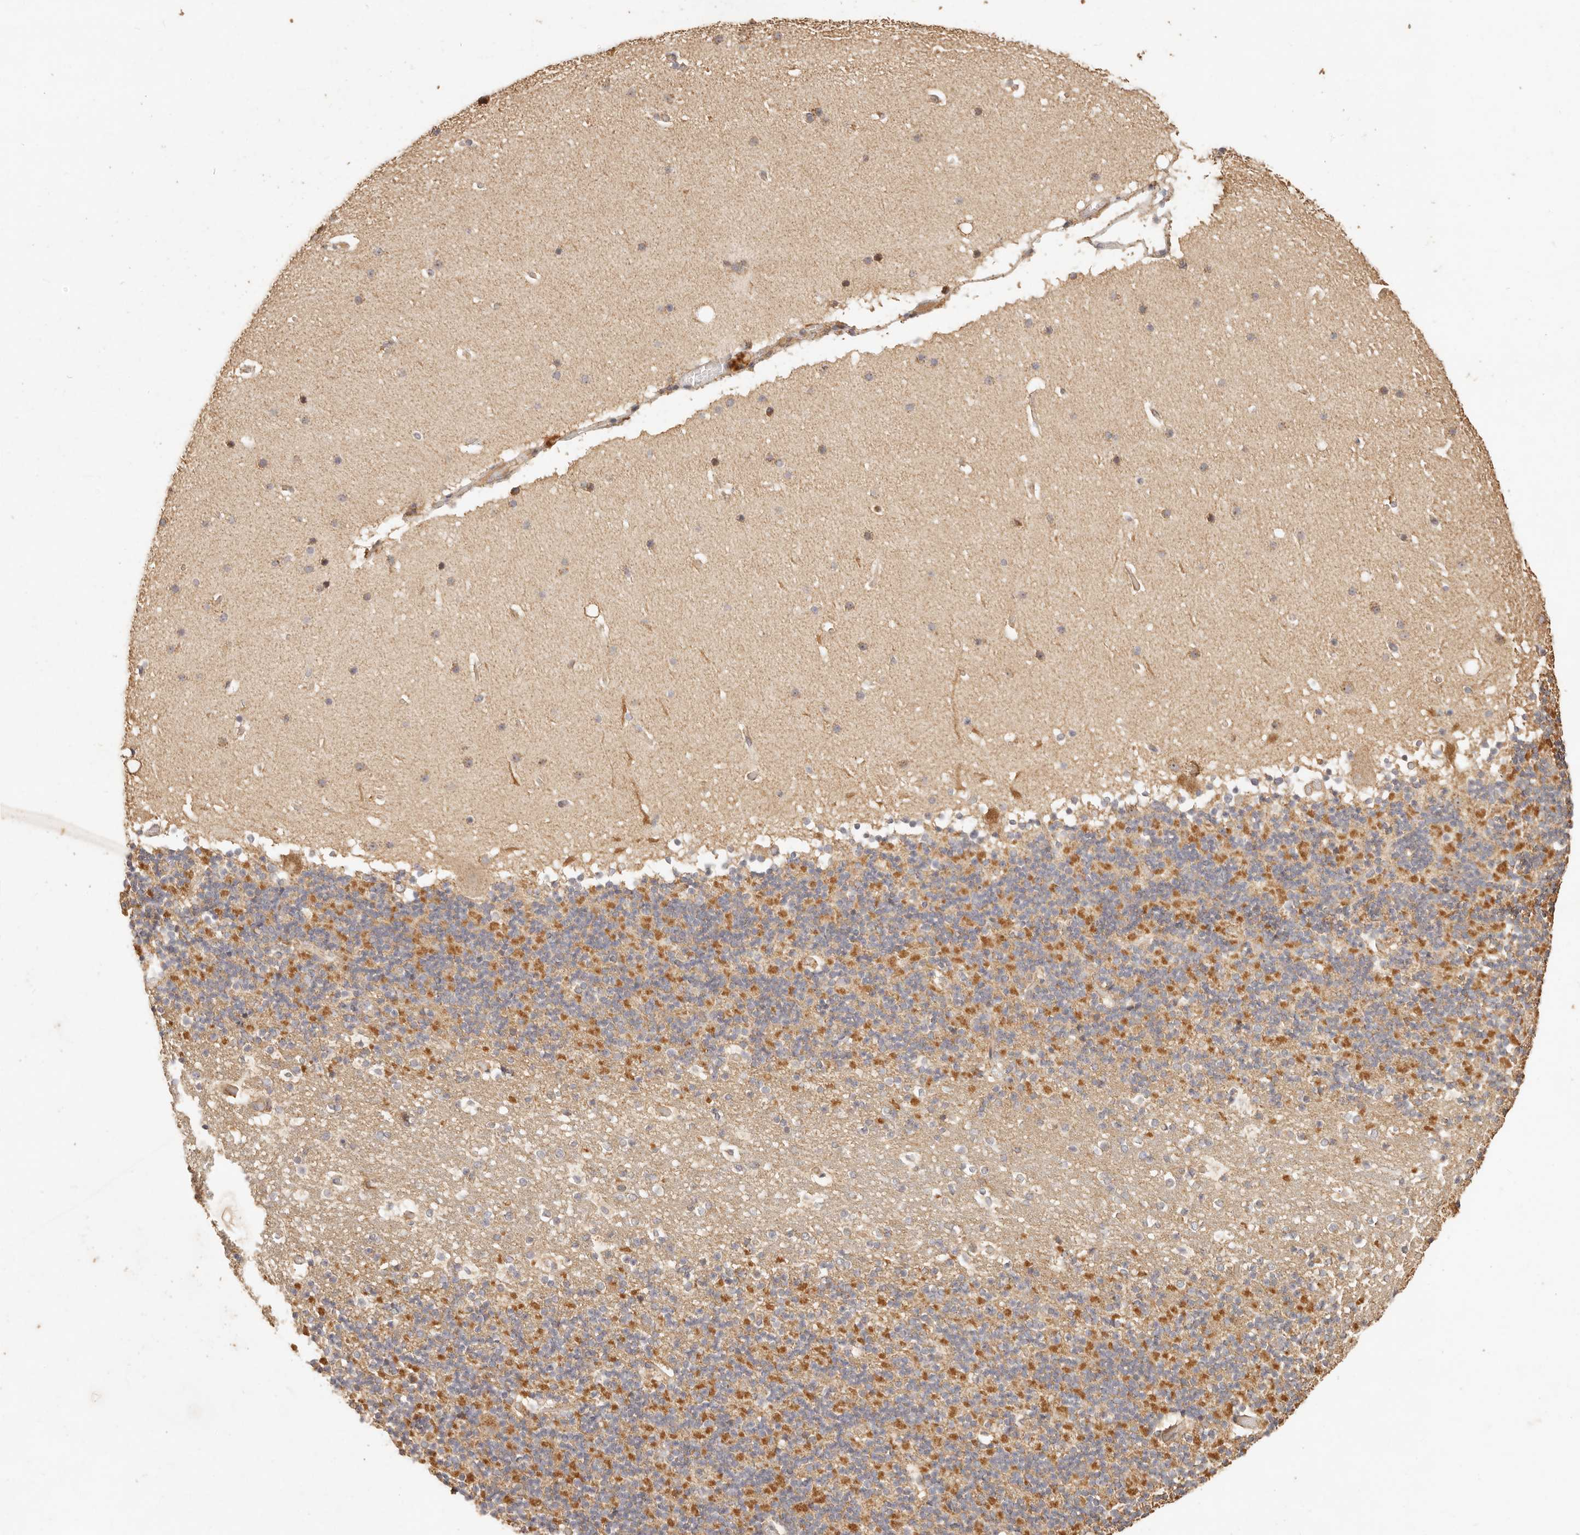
{"staining": {"intensity": "weak", "quantity": "<25%", "location": "cytoplasmic/membranous"}, "tissue": "cerebellum", "cell_type": "Cells in granular layer", "image_type": "normal", "snomed": [{"axis": "morphology", "description": "Normal tissue, NOS"}, {"axis": "topography", "description": "Cerebellum"}], "caption": "Immunohistochemistry (IHC) image of normal cerebellum: cerebellum stained with DAB (3,3'-diaminobenzidine) demonstrates no significant protein positivity in cells in granular layer.", "gene": "PTPN22", "patient": {"sex": "male", "age": 57}}